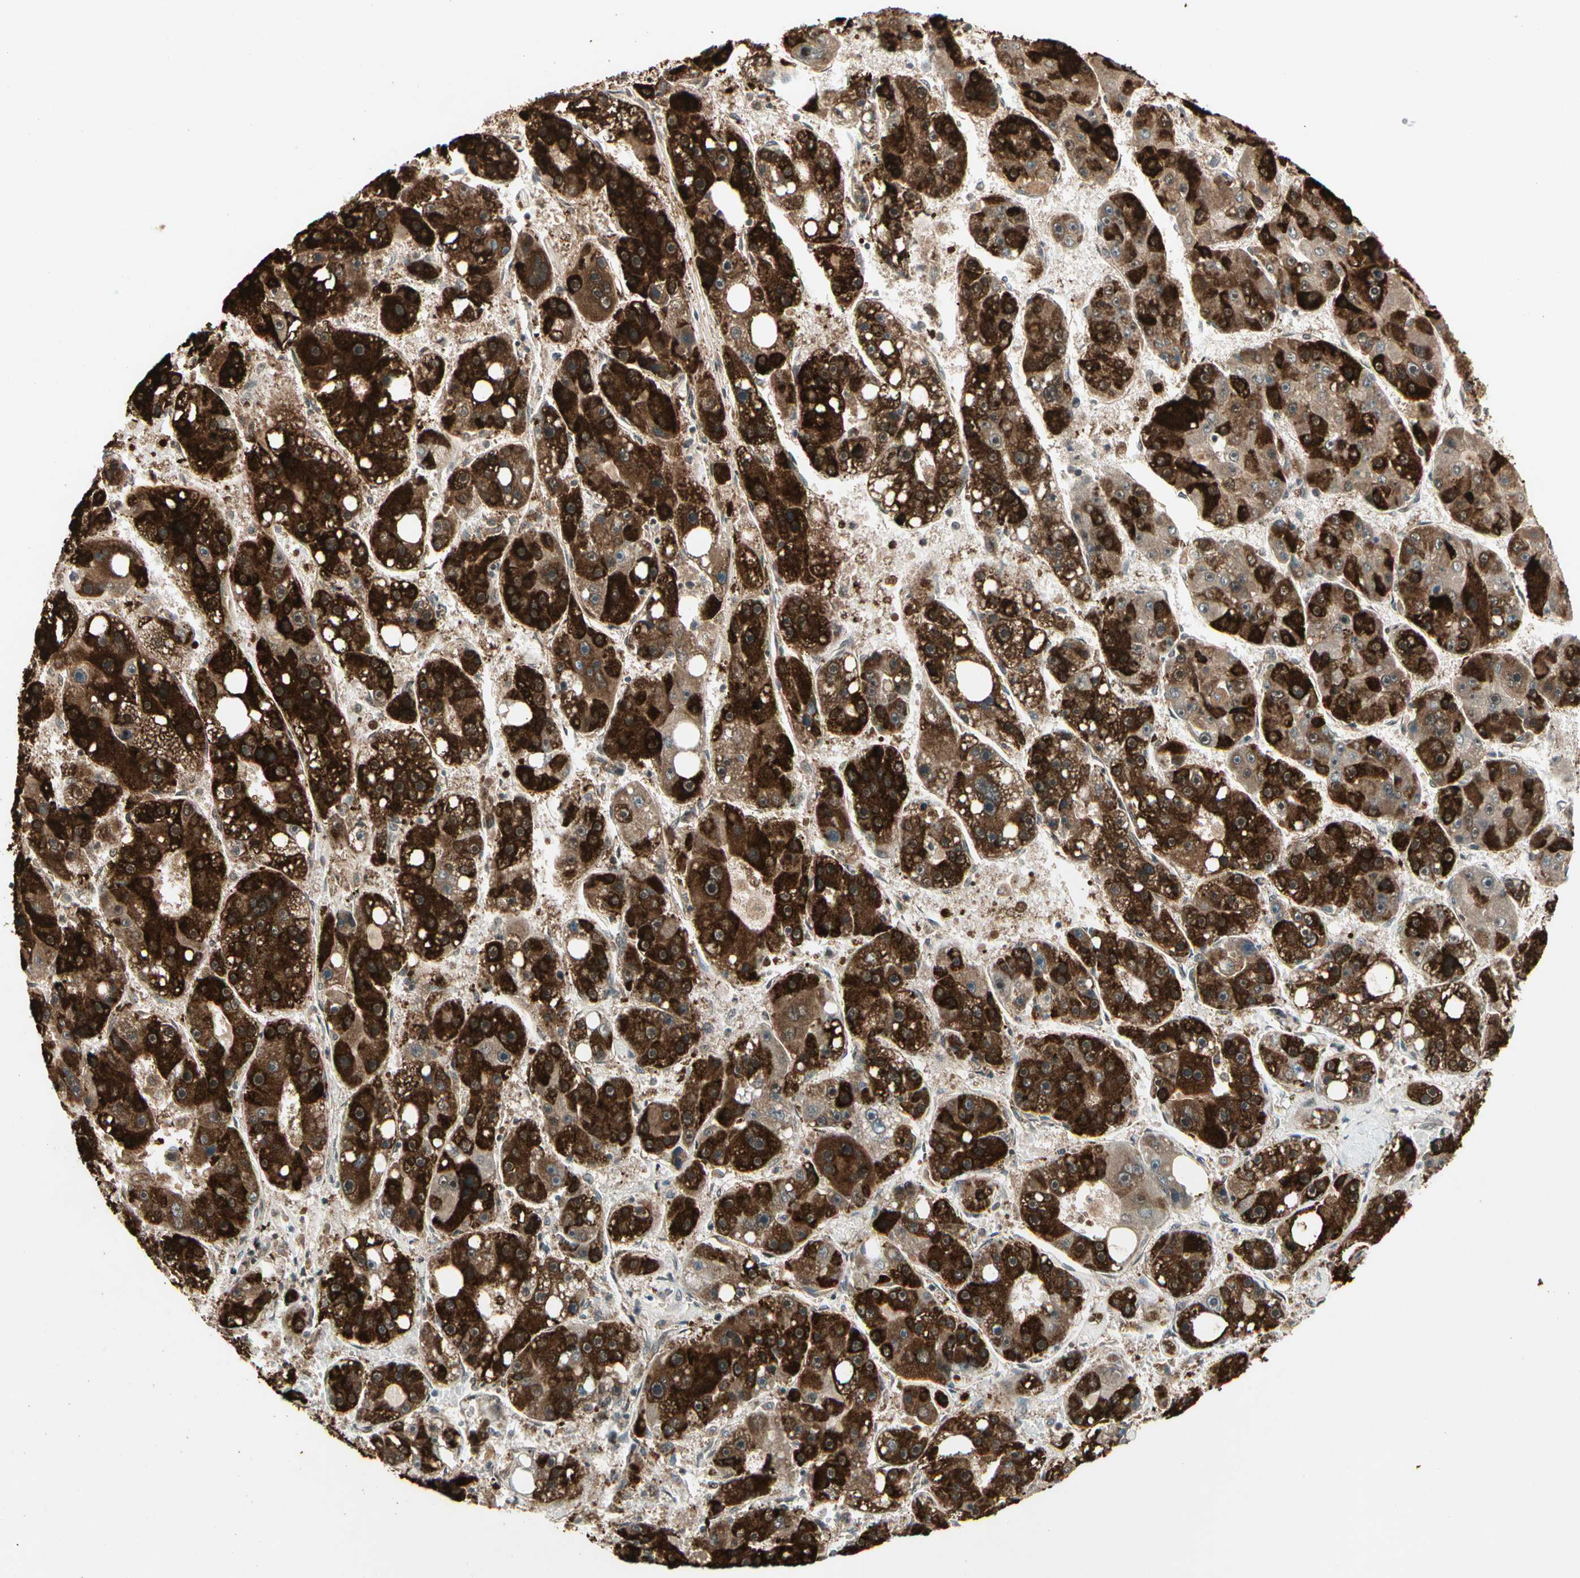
{"staining": {"intensity": "strong", "quantity": ">75%", "location": "cytoplasmic/membranous"}, "tissue": "liver cancer", "cell_type": "Tumor cells", "image_type": "cancer", "snomed": [{"axis": "morphology", "description": "Carcinoma, Hepatocellular, NOS"}, {"axis": "topography", "description": "Liver"}], "caption": "Immunohistochemical staining of human hepatocellular carcinoma (liver) shows high levels of strong cytoplasmic/membranous staining in approximately >75% of tumor cells.", "gene": "GLUL", "patient": {"sex": "female", "age": 61}}